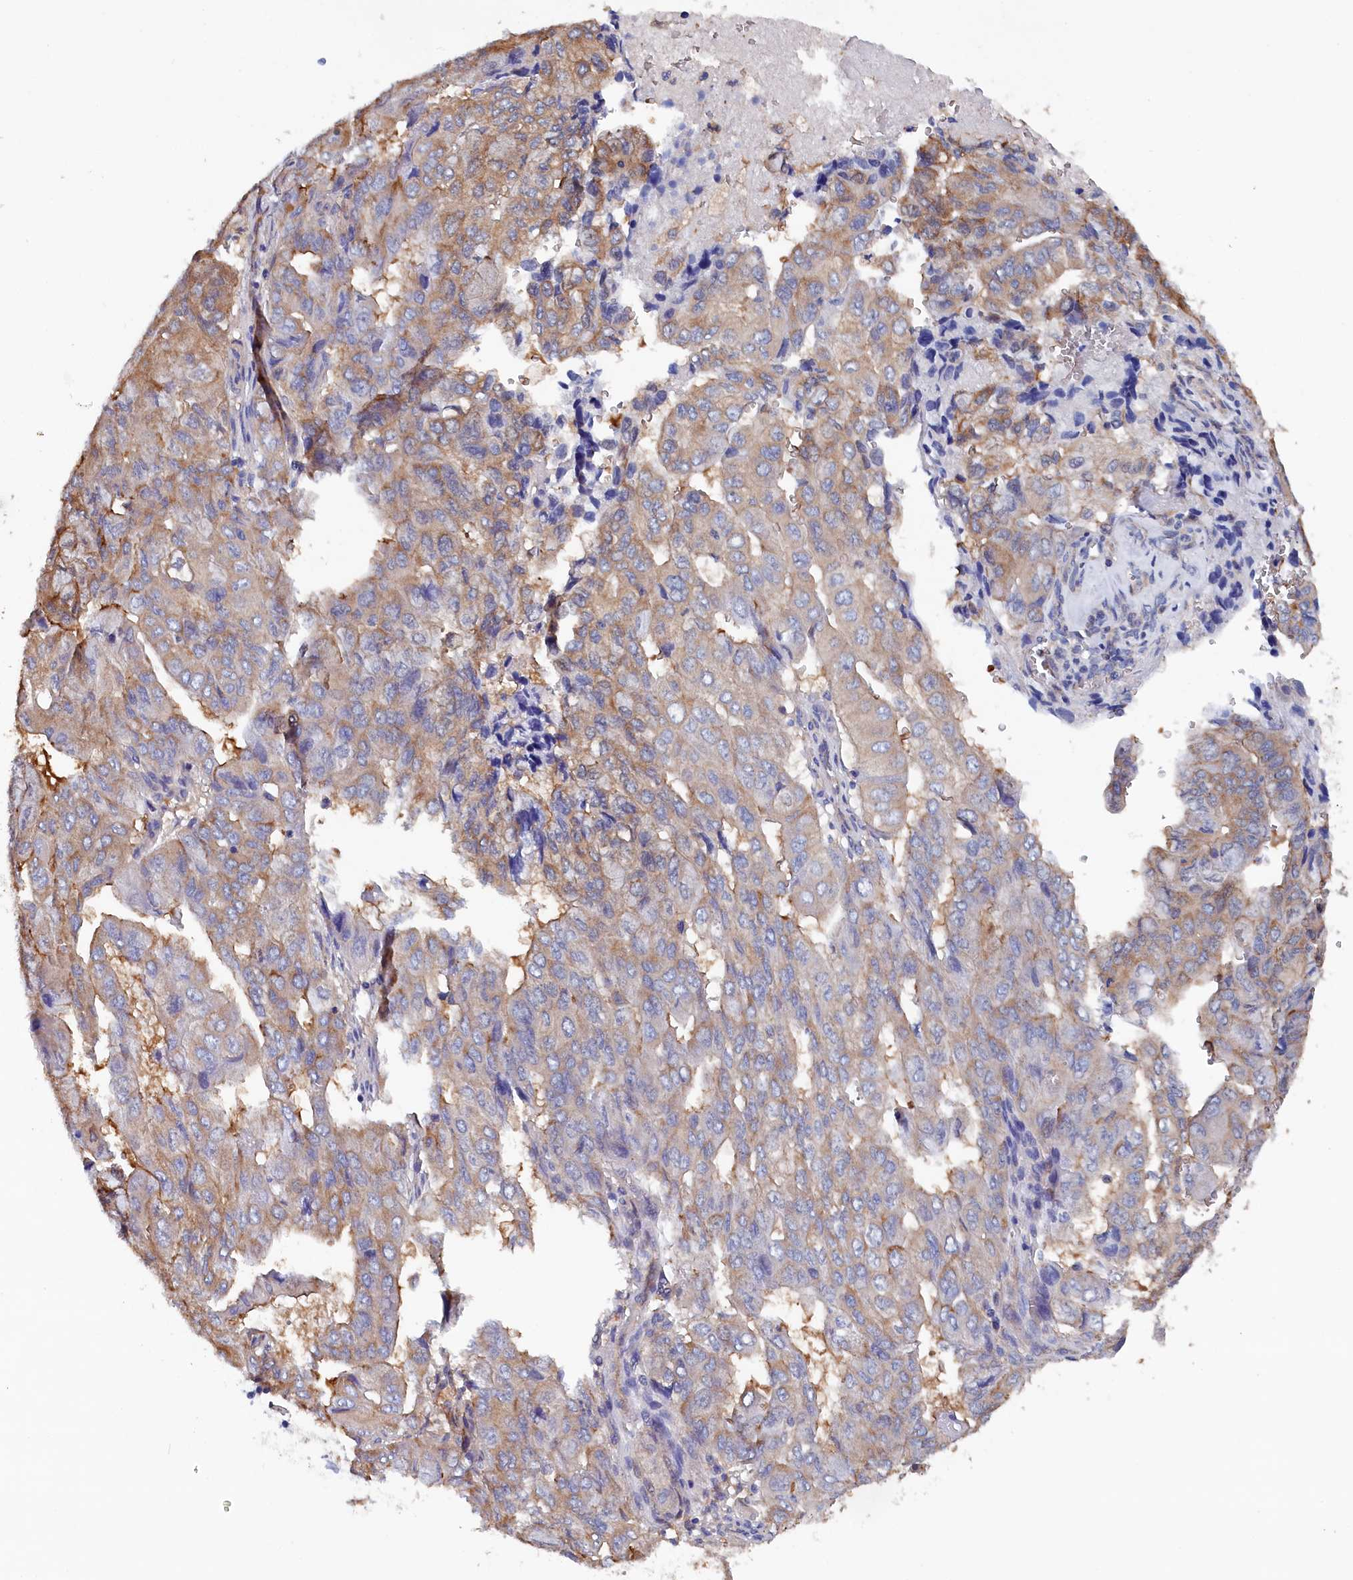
{"staining": {"intensity": "moderate", "quantity": "25%-75%", "location": "cytoplasmic/membranous"}, "tissue": "pancreatic cancer", "cell_type": "Tumor cells", "image_type": "cancer", "snomed": [{"axis": "morphology", "description": "Adenocarcinoma, NOS"}, {"axis": "topography", "description": "Pancreas"}], "caption": "The photomicrograph shows a brown stain indicating the presence of a protein in the cytoplasmic/membranous of tumor cells in pancreatic adenocarcinoma.", "gene": "BHMT", "patient": {"sex": "male", "age": 51}}